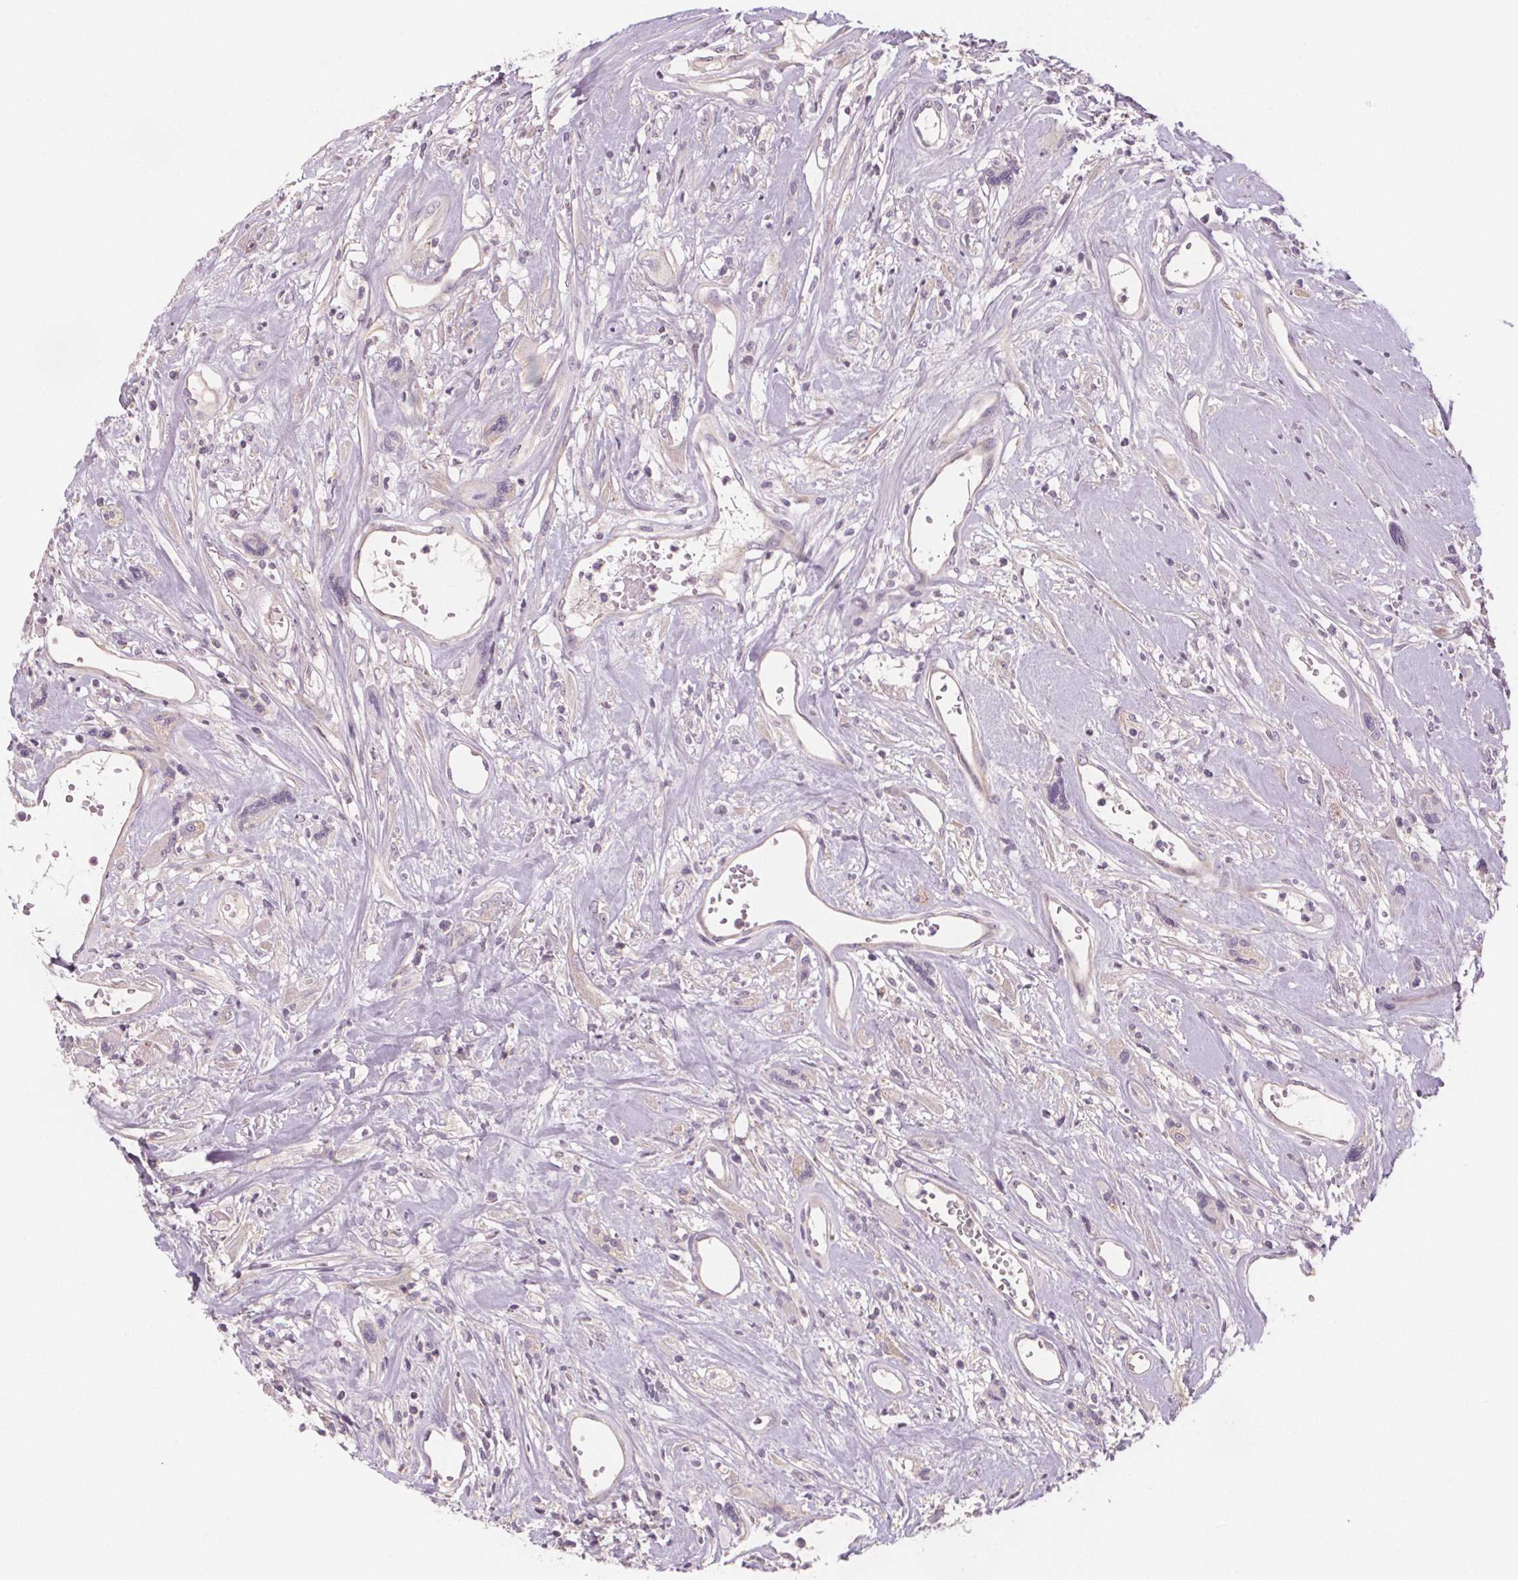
{"staining": {"intensity": "negative", "quantity": "none", "location": "none"}, "tissue": "head and neck cancer", "cell_type": "Tumor cells", "image_type": "cancer", "snomed": [{"axis": "morphology", "description": "Squamous cell carcinoma, NOS"}, {"axis": "topography", "description": "Head-Neck"}], "caption": "The micrograph displays no staining of tumor cells in squamous cell carcinoma (head and neck).", "gene": "VNN1", "patient": {"sex": "male", "age": 57}}